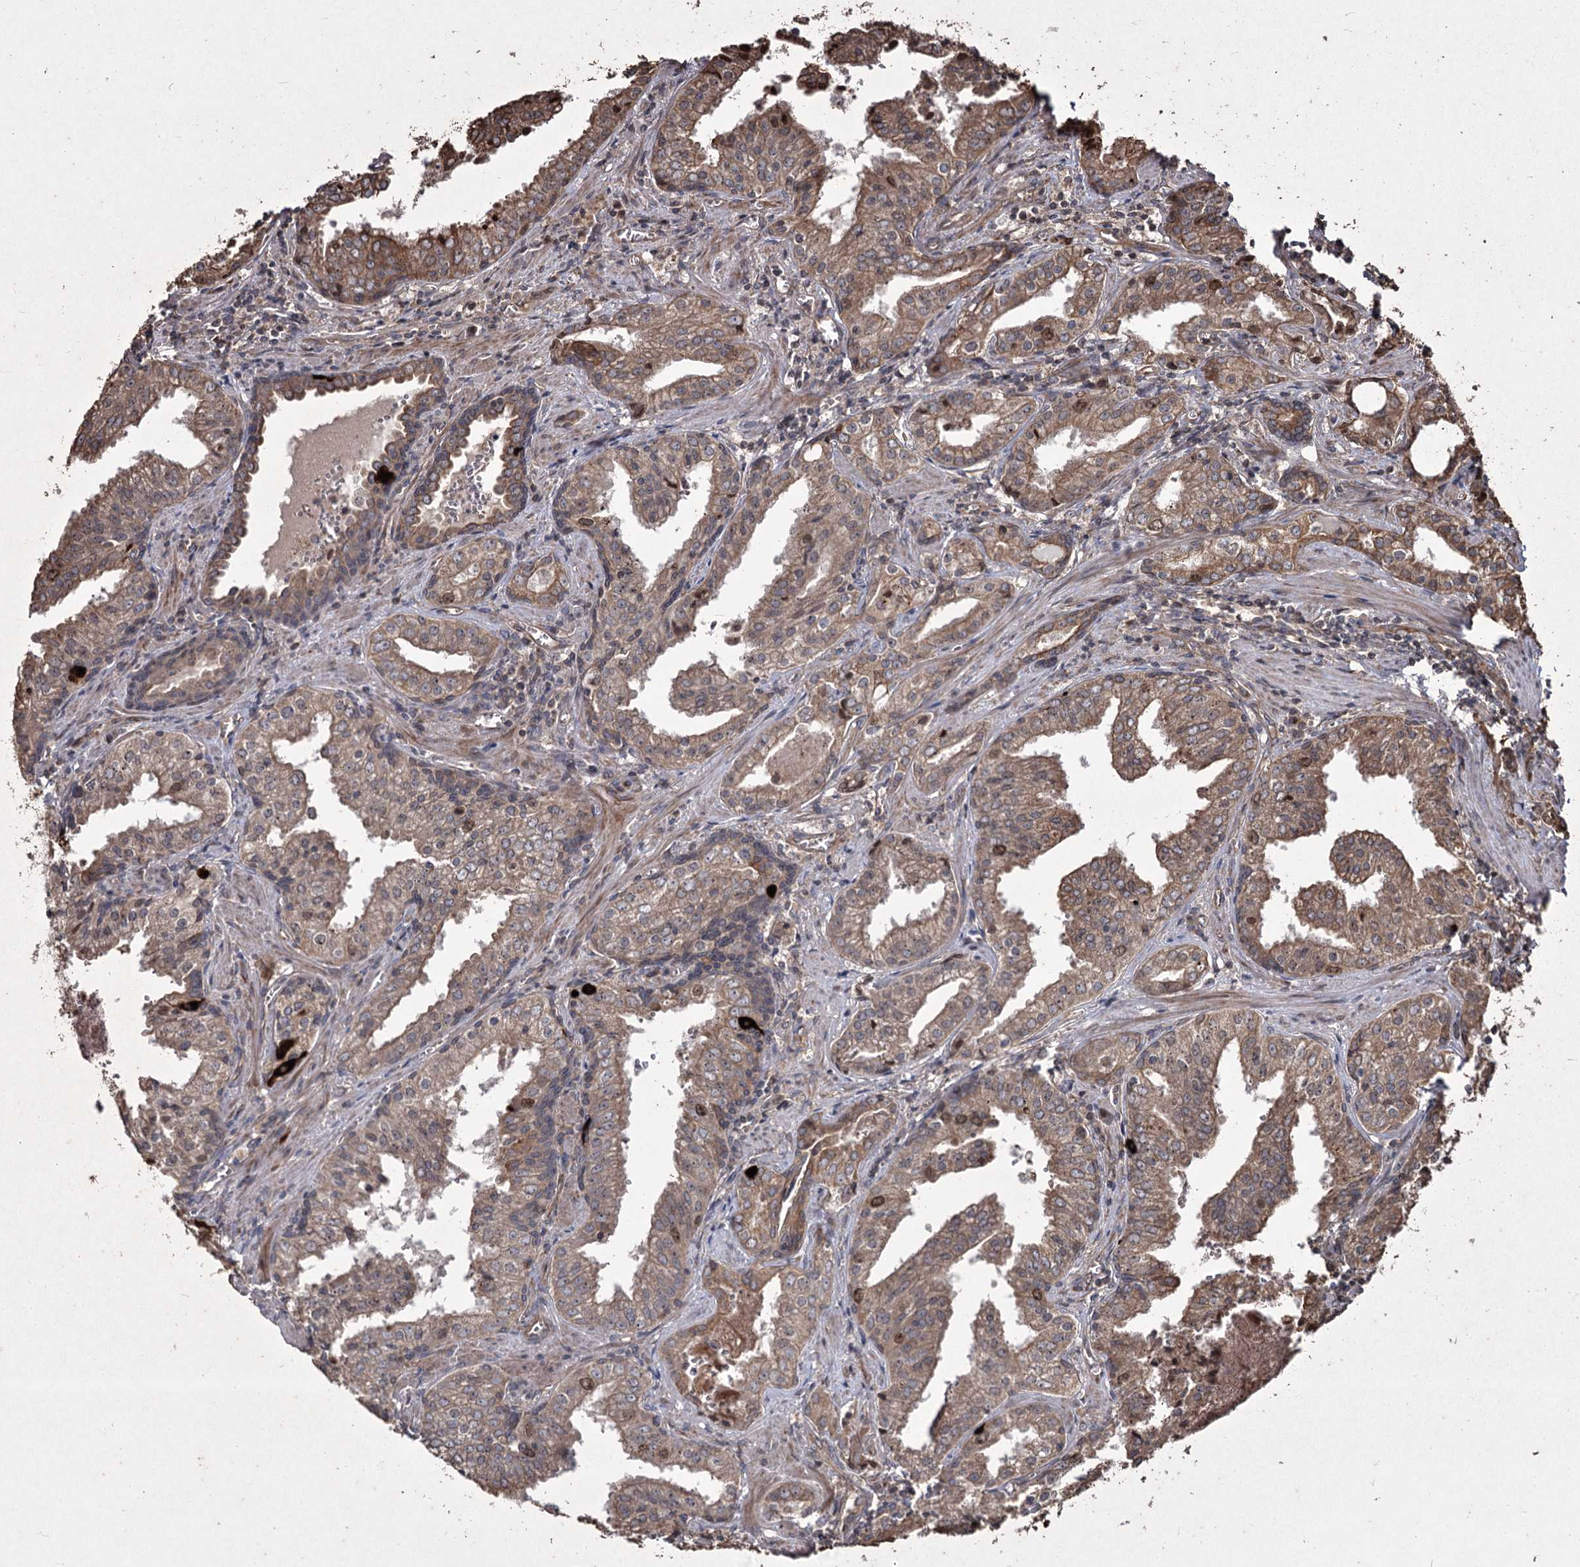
{"staining": {"intensity": "moderate", "quantity": ">75%", "location": "cytoplasmic/membranous"}, "tissue": "prostate cancer", "cell_type": "Tumor cells", "image_type": "cancer", "snomed": [{"axis": "morphology", "description": "Adenocarcinoma, High grade"}, {"axis": "topography", "description": "Prostate"}], "caption": "High-grade adenocarcinoma (prostate) stained for a protein shows moderate cytoplasmic/membranous positivity in tumor cells.", "gene": "PRC1", "patient": {"sex": "male", "age": 68}}